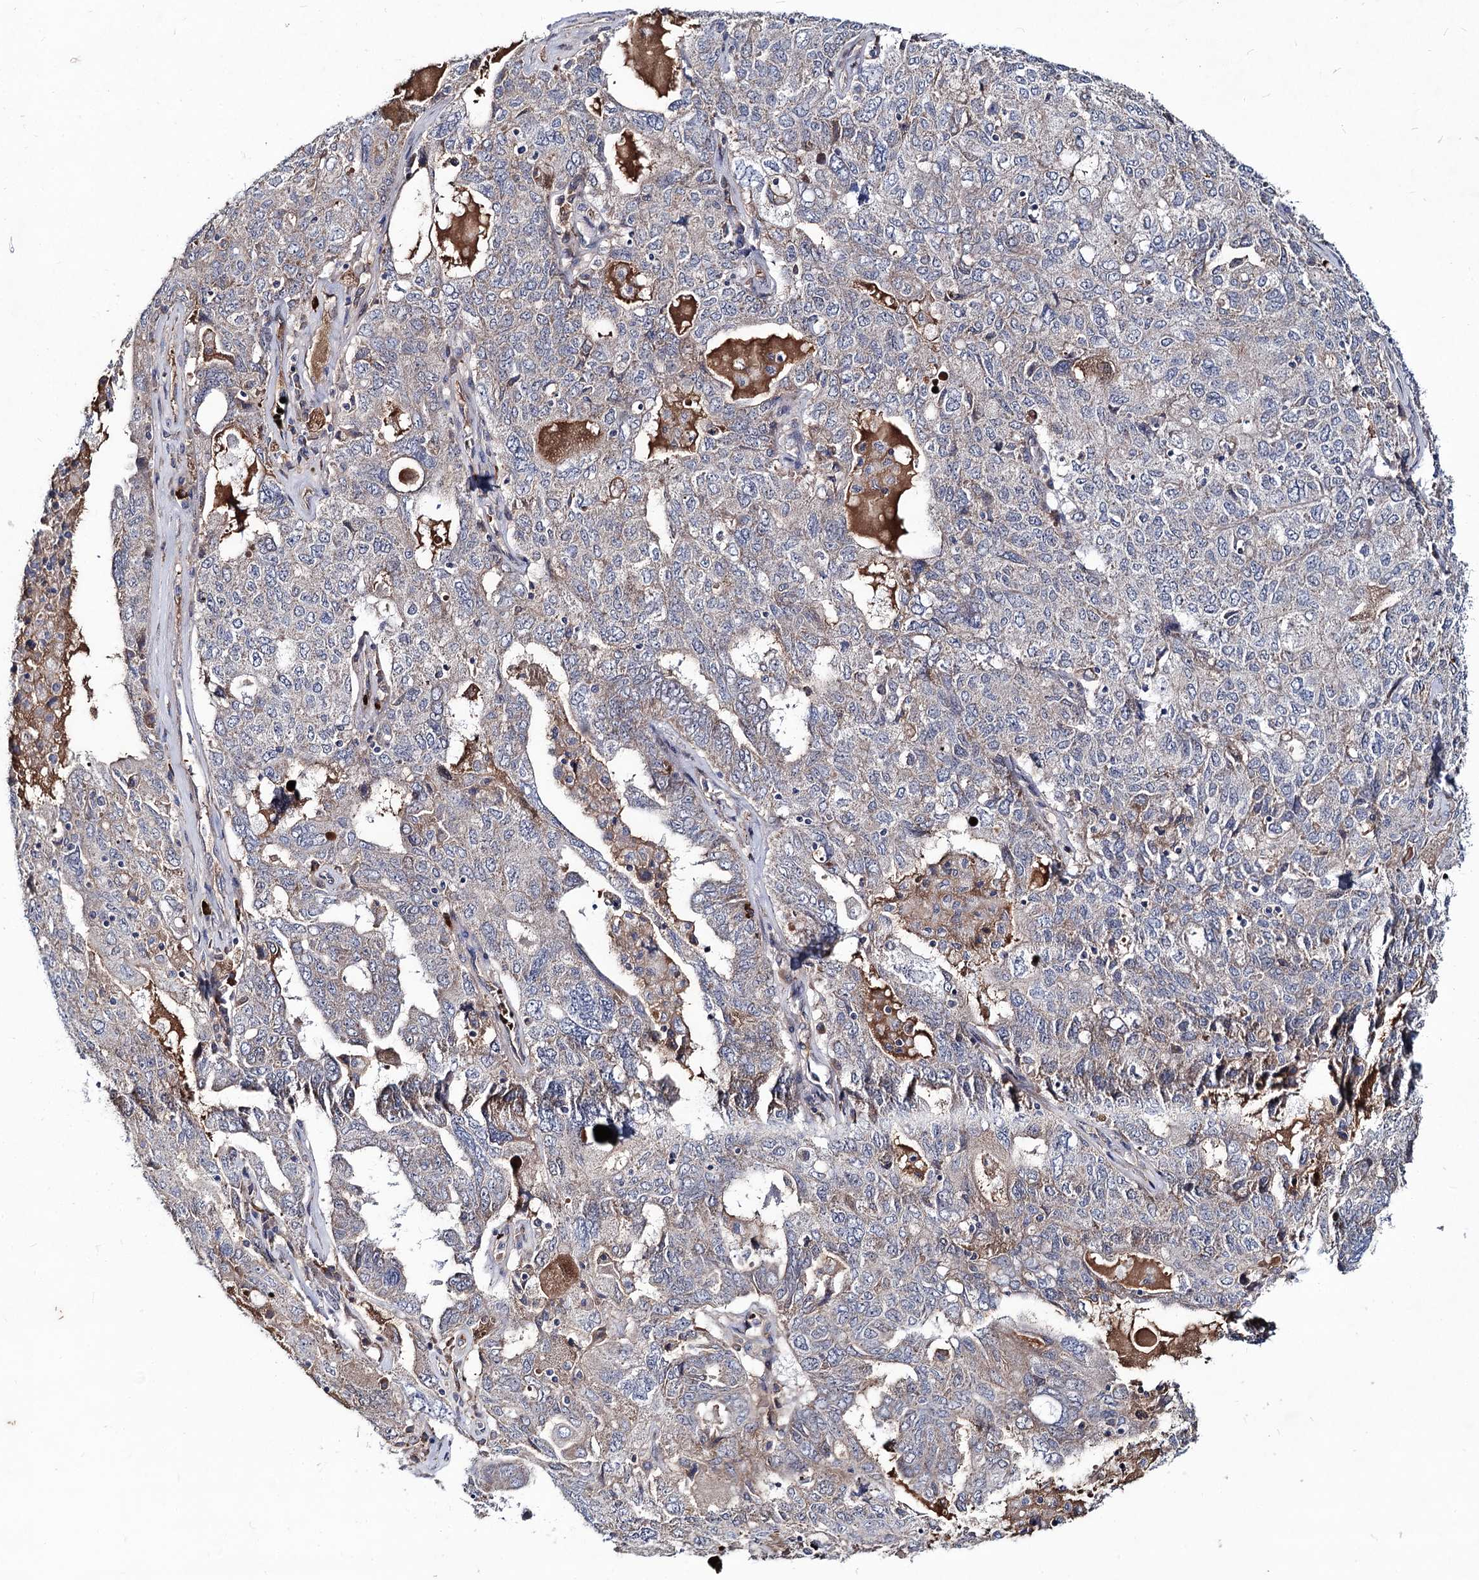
{"staining": {"intensity": "weak", "quantity": "<25%", "location": "cytoplasmic/membranous"}, "tissue": "ovarian cancer", "cell_type": "Tumor cells", "image_type": "cancer", "snomed": [{"axis": "morphology", "description": "Carcinoma, endometroid"}, {"axis": "topography", "description": "Ovary"}], "caption": "An immunohistochemistry (IHC) histopathology image of endometroid carcinoma (ovarian) is shown. There is no staining in tumor cells of endometroid carcinoma (ovarian).", "gene": "RNF6", "patient": {"sex": "female", "age": 62}}